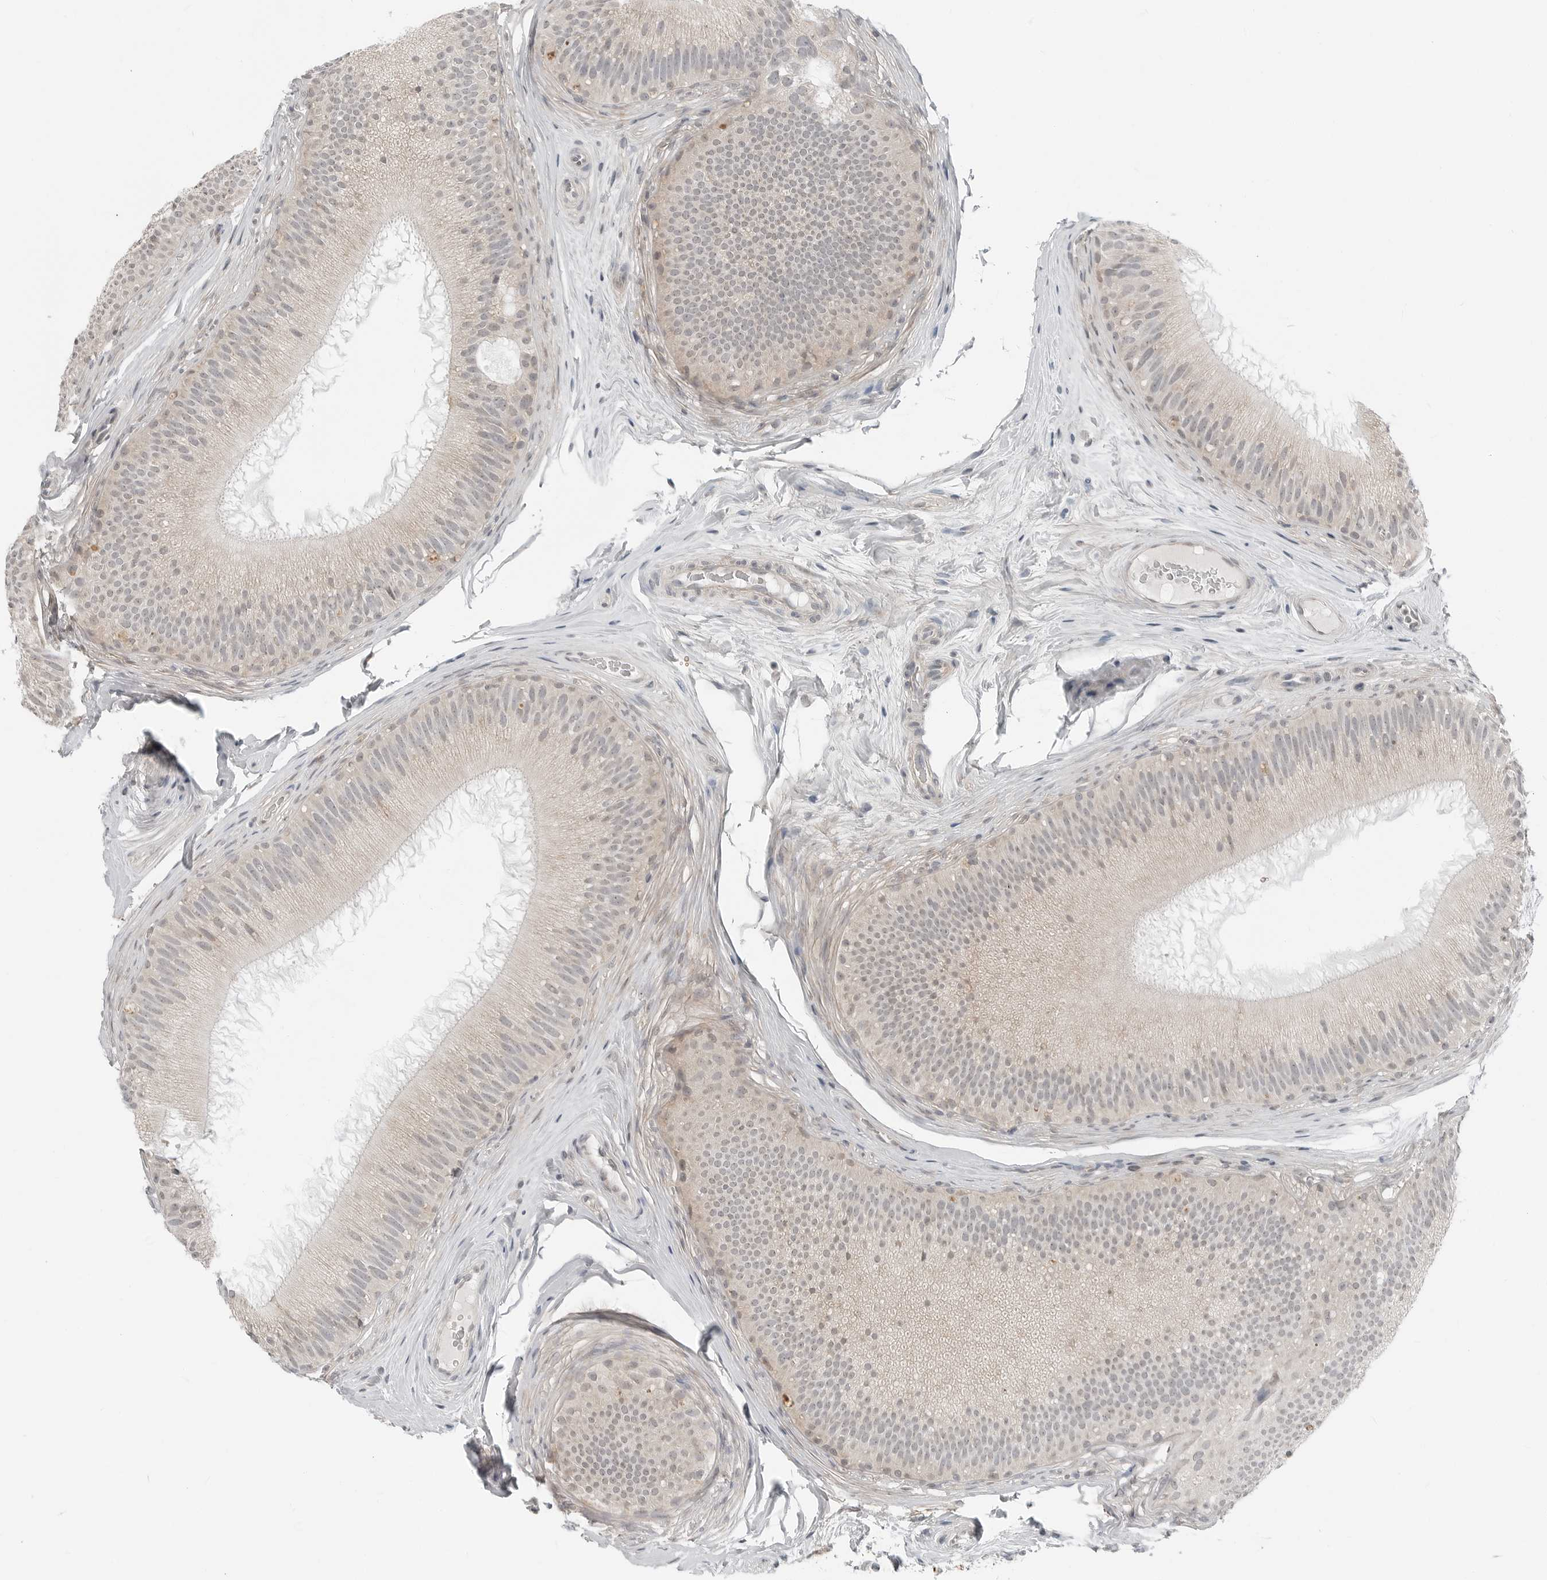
{"staining": {"intensity": "moderate", "quantity": "<25%", "location": "cytoplasmic/membranous"}, "tissue": "epididymis", "cell_type": "Glandular cells", "image_type": "normal", "snomed": [{"axis": "morphology", "description": "Normal tissue, NOS"}, {"axis": "topography", "description": "Epididymis"}], "caption": "This image demonstrates immunohistochemistry (IHC) staining of normal human epididymis, with low moderate cytoplasmic/membranous expression in approximately <25% of glandular cells.", "gene": "FCRLB", "patient": {"sex": "male", "age": 45}}